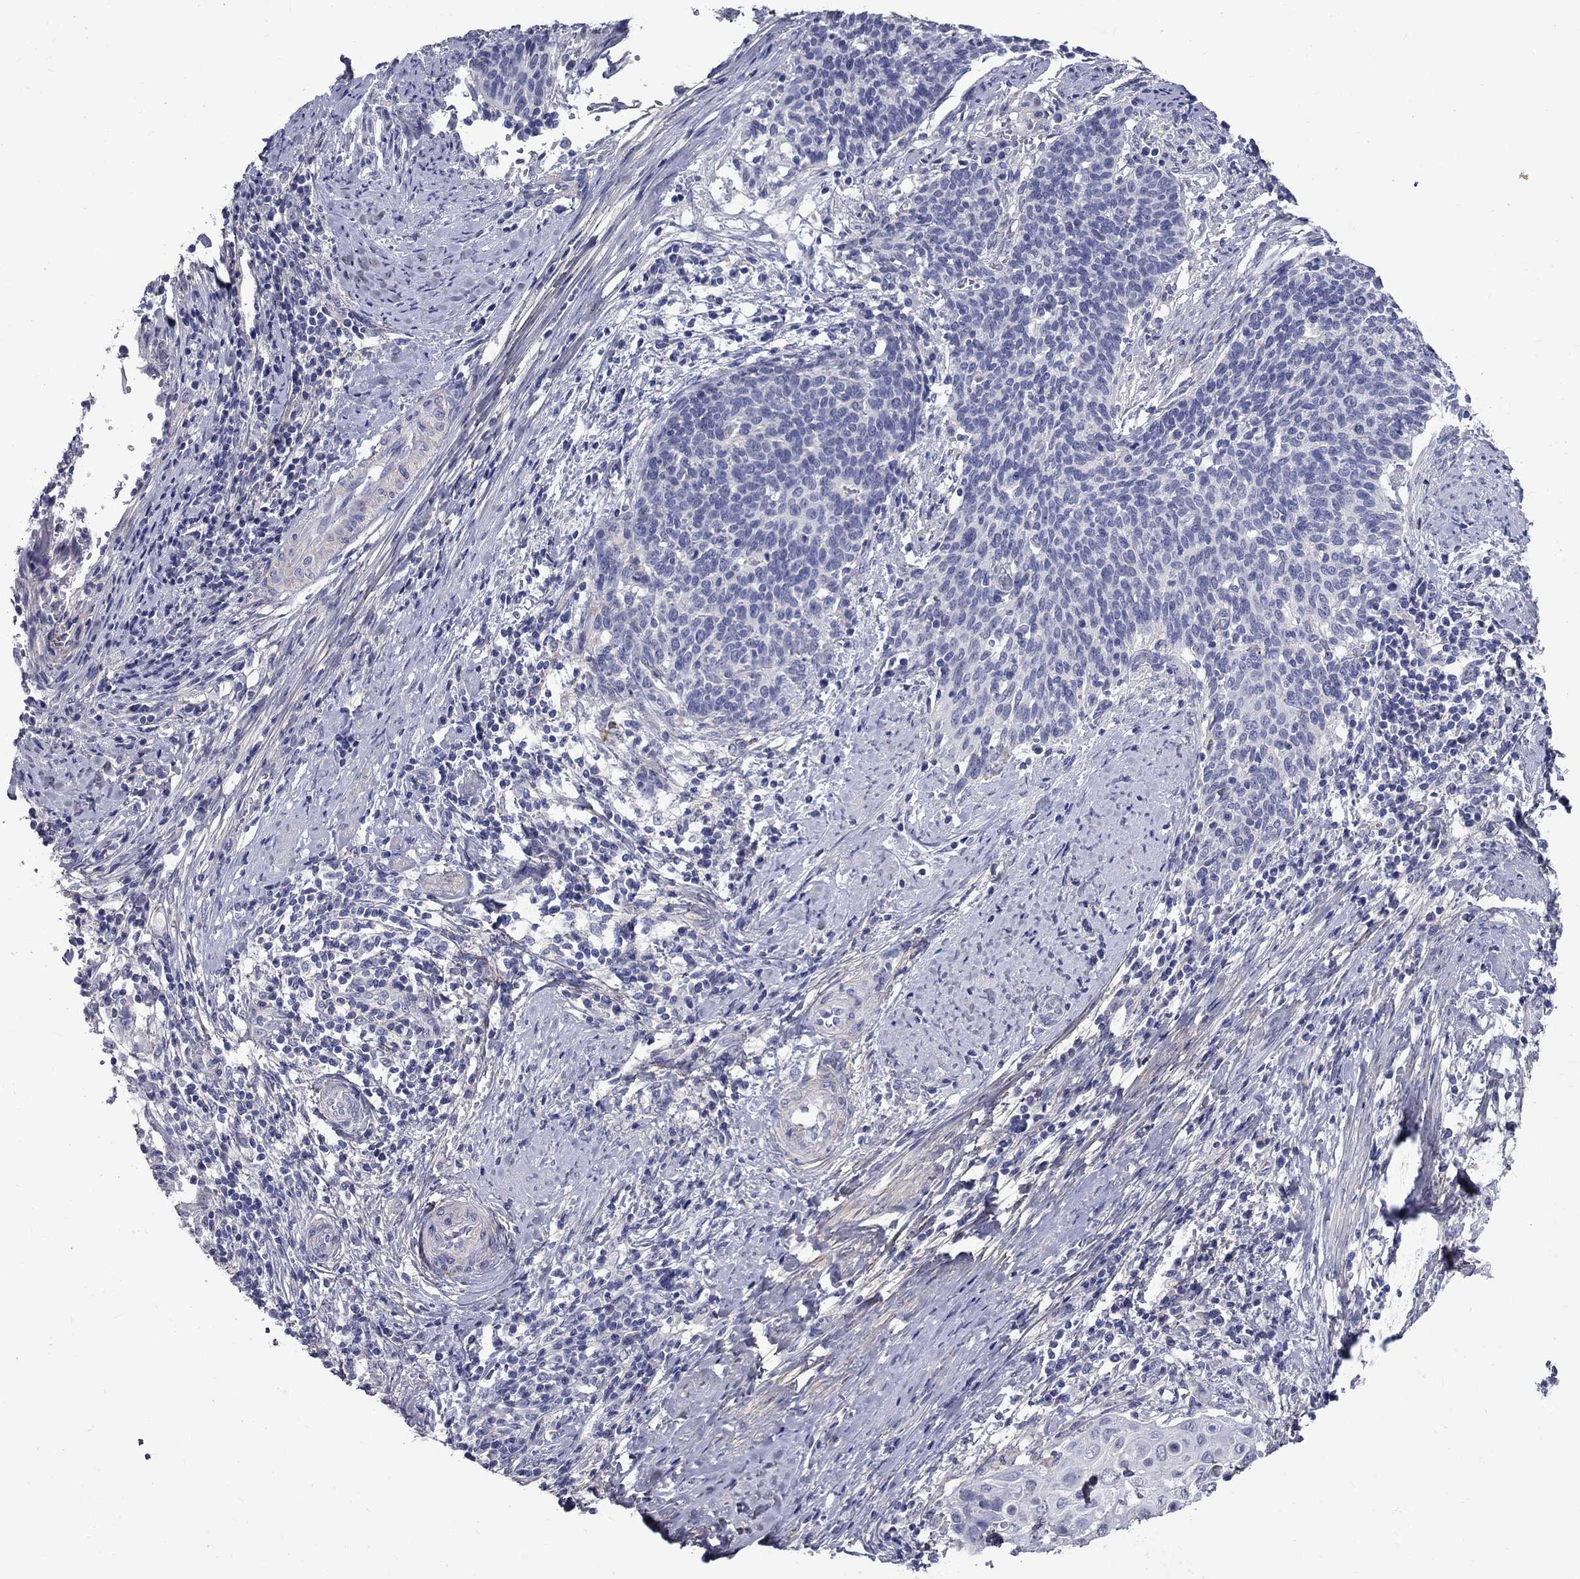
{"staining": {"intensity": "negative", "quantity": "none", "location": "none"}, "tissue": "cervical cancer", "cell_type": "Tumor cells", "image_type": "cancer", "snomed": [{"axis": "morphology", "description": "Squamous cell carcinoma, NOS"}, {"axis": "topography", "description": "Cervix"}], "caption": "Immunohistochemistry (IHC) histopathology image of human cervical squamous cell carcinoma stained for a protein (brown), which shows no positivity in tumor cells. Brightfield microscopy of immunohistochemistry stained with DAB (brown) and hematoxylin (blue), captured at high magnification.", "gene": "ANXA10", "patient": {"sex": "female", "age": 39}}